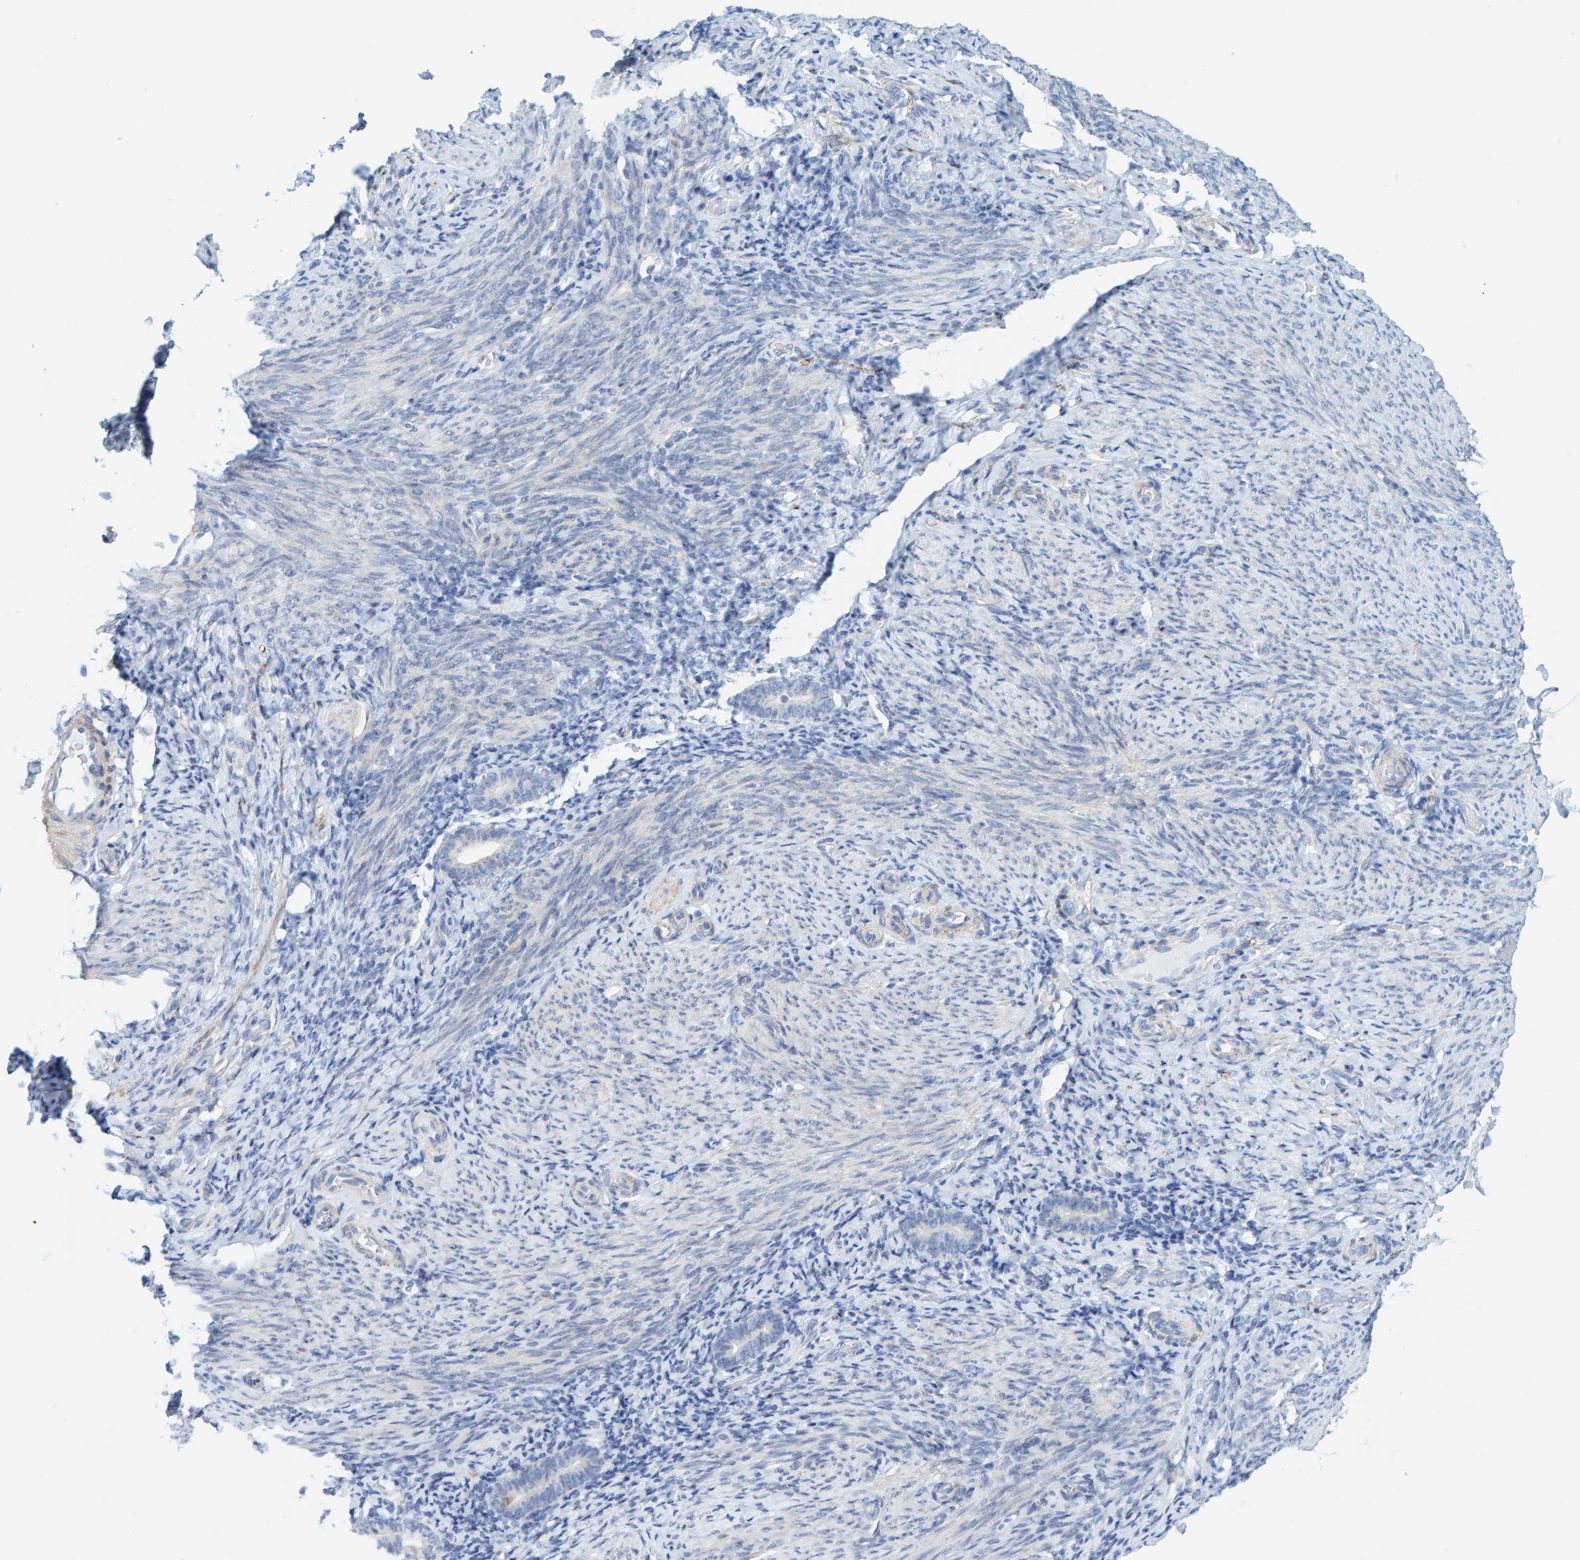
{"staining": {"intensity": "negative", "quantity": "none", "location": "none"}, "tissue": "endometrium", "cell_type": "Cells in endometrial stroma", "image_type": "normal", "snomed": [{"axis": "morphology", "description": "Normal tissue, NOS"}, {"axis": "topography", "description": "Endometrium"}], "caption": "Histopathology image shows no protein positivity in cells in endometrial stroma of normal endometrium.", "gene": "MAP1B", "patient": {"sex": "female", "age": 51}}